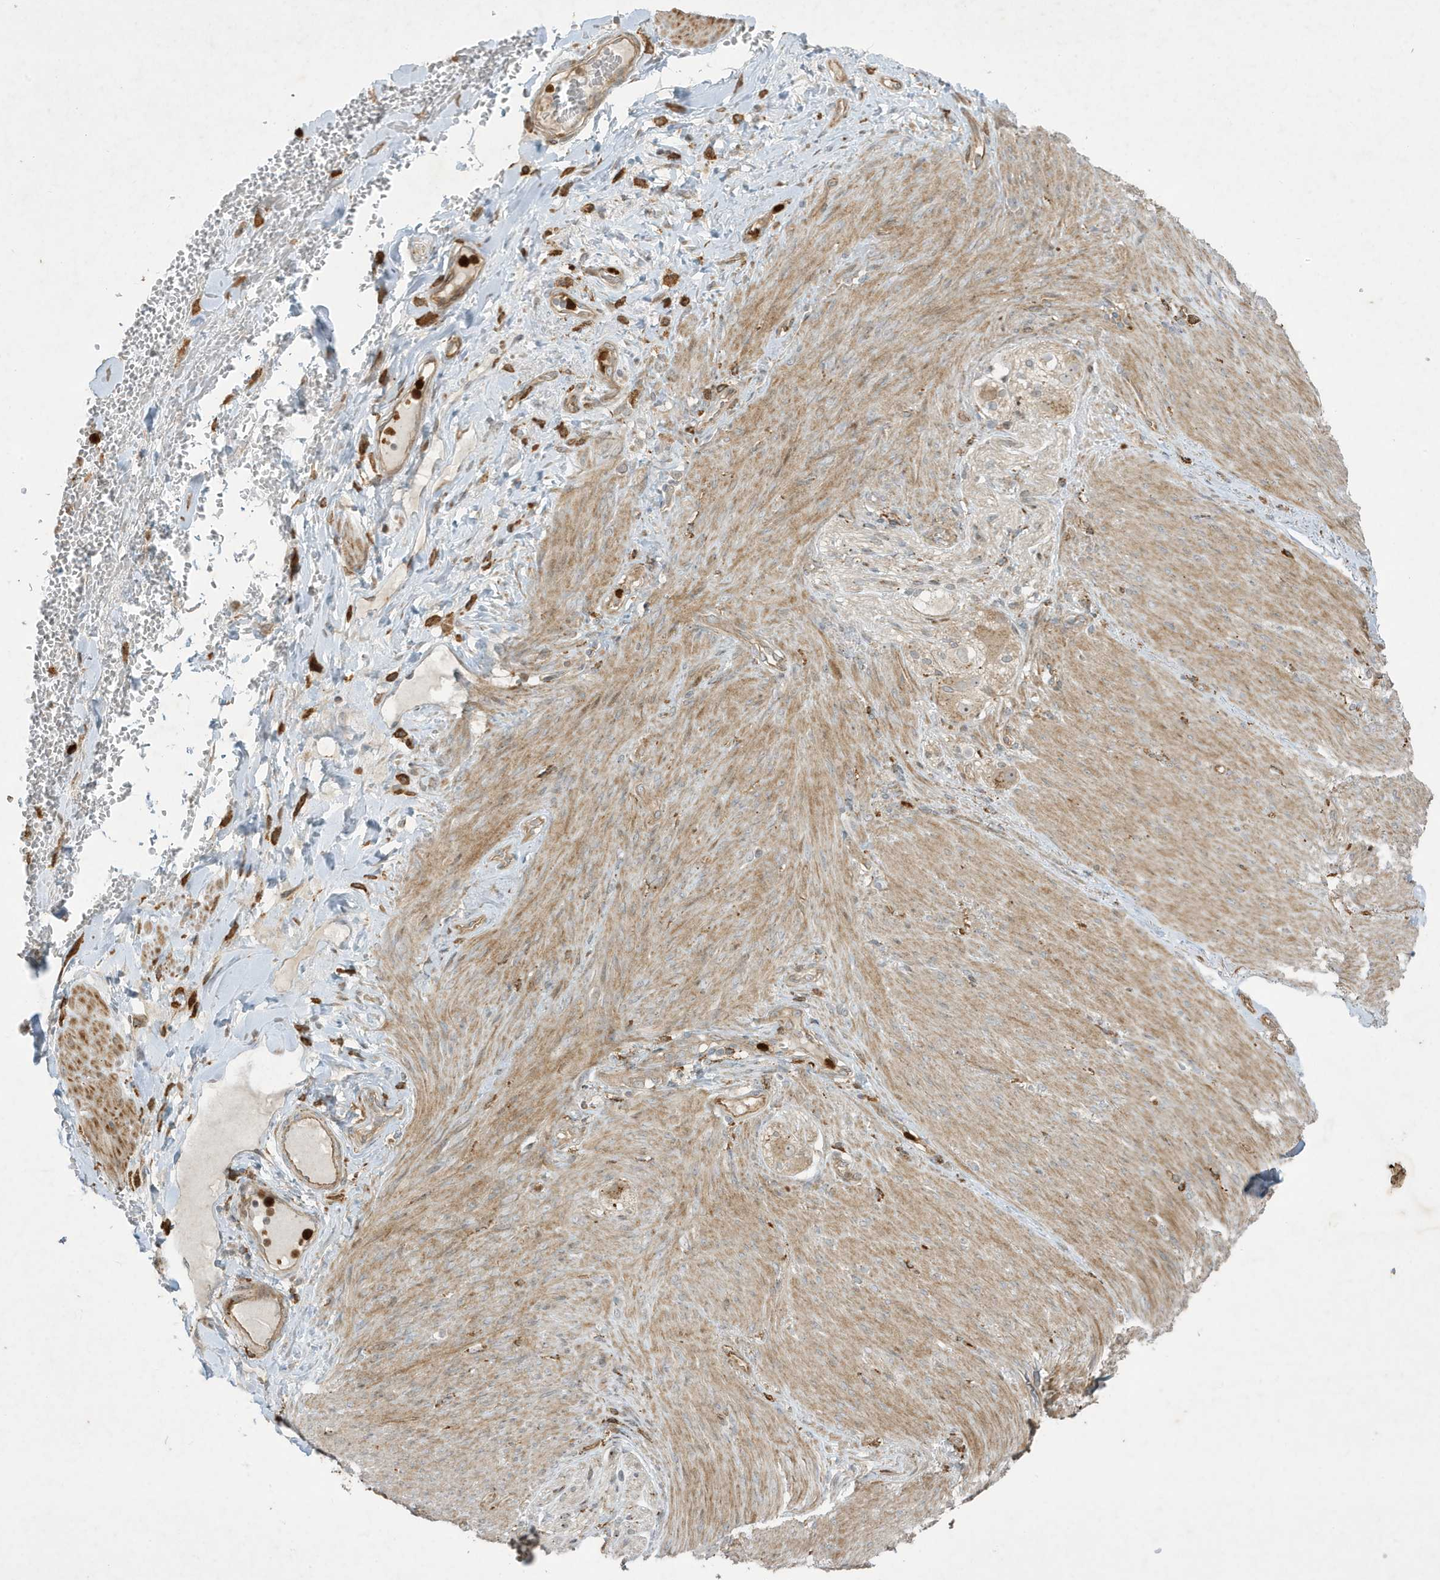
{"staining": {"intensity": "weak", "quantity": ">75%", "location": "cytoplasmic/membranous"}, "tissue": "adipose tissue", "cell_type": "Adipocytes", "image_type": "normal", "snomed": [{"axis": "morphology", "description": "Normal tissue, NOS"}, {"axis": "topography", "description": "Colon"}, {"axis": "topography", "description": "Peripheral nerve tissue"}], "caption": "Immunohistochemical staining of normal human adipose tissue demonstrates low levels of weak cytoplasmic/membranous expression in approximately >75% of adipocytes.", "gene": "IFT57", "patient": {"sex": "female", "age": 61}}